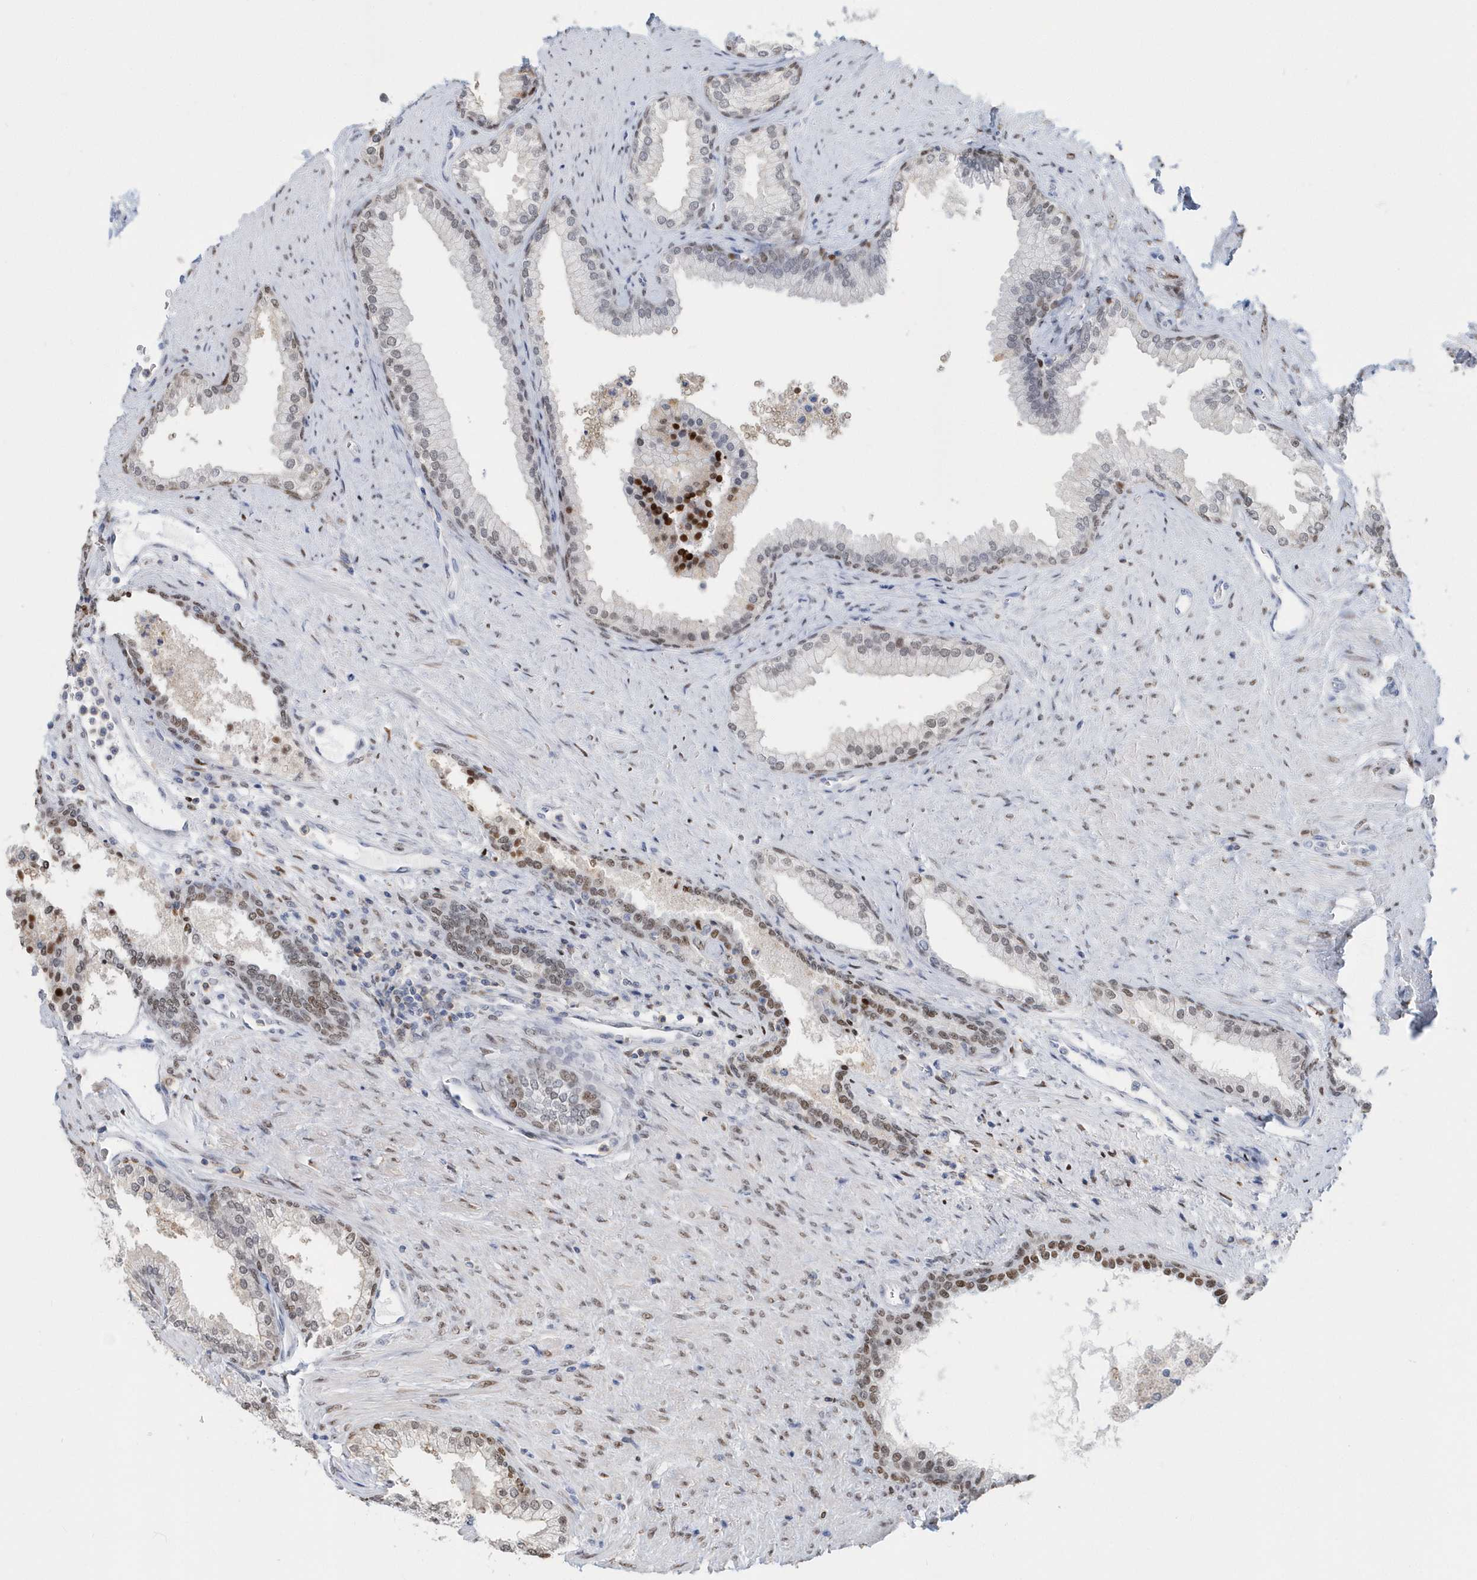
{"staining": {"intensity": "moderate", "quantity": "25%-75%", "location": "nuclear"}, "tissue": "prostate", "cell_type": "Glandular cells", "image_type": "normal", "snomed": [{"axis": "morphology", "description": "Normal tissue, NOS"}, {"axis": "topography", "description": "Prostate"}], "caption": "Protein staining displays moderate nuclear staining in about 25%-75% of glandular cells in normal prostate.", "gene": "MACROH2A2", "patient": {"sex": "male", "age": 76}}